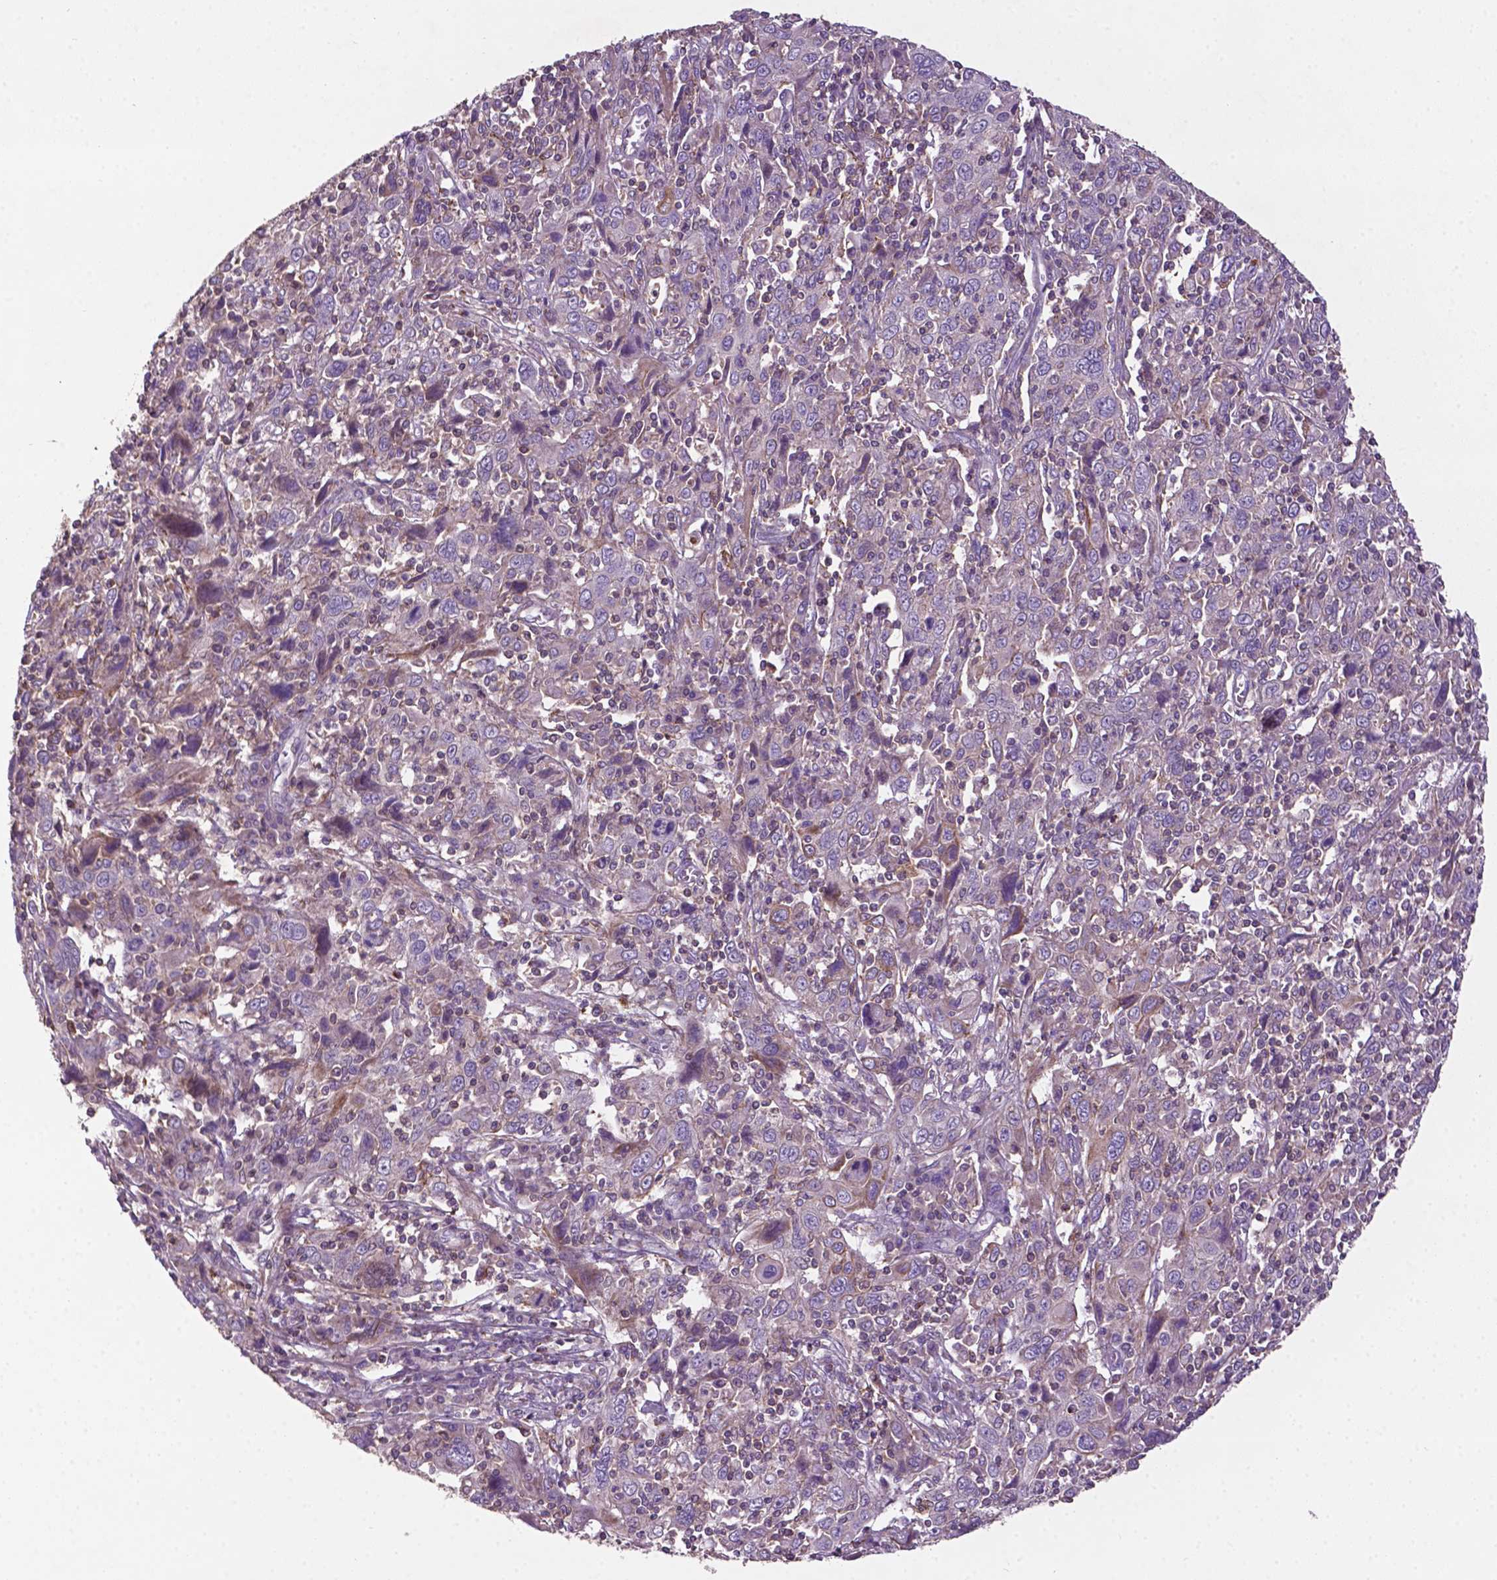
{"staining": {"intensity": "negative", "quantity": "none", "location": "none"}, "tissue": "cervical cancer", "cell_type": "Tumor cells", "image_type": "cancer", "snomed": [{"axis": "morphology", "description": "Squamous cell carcinoma, NOS"}, {"axis": "topography", "description": "Cervix"}], "caption": "An image of squamous cell carcinoma (cervical) stained for a protein shows no brown staining in tumor cells.", "gene": "BMP4", "patient": {"sex": "female", "age": 46}}